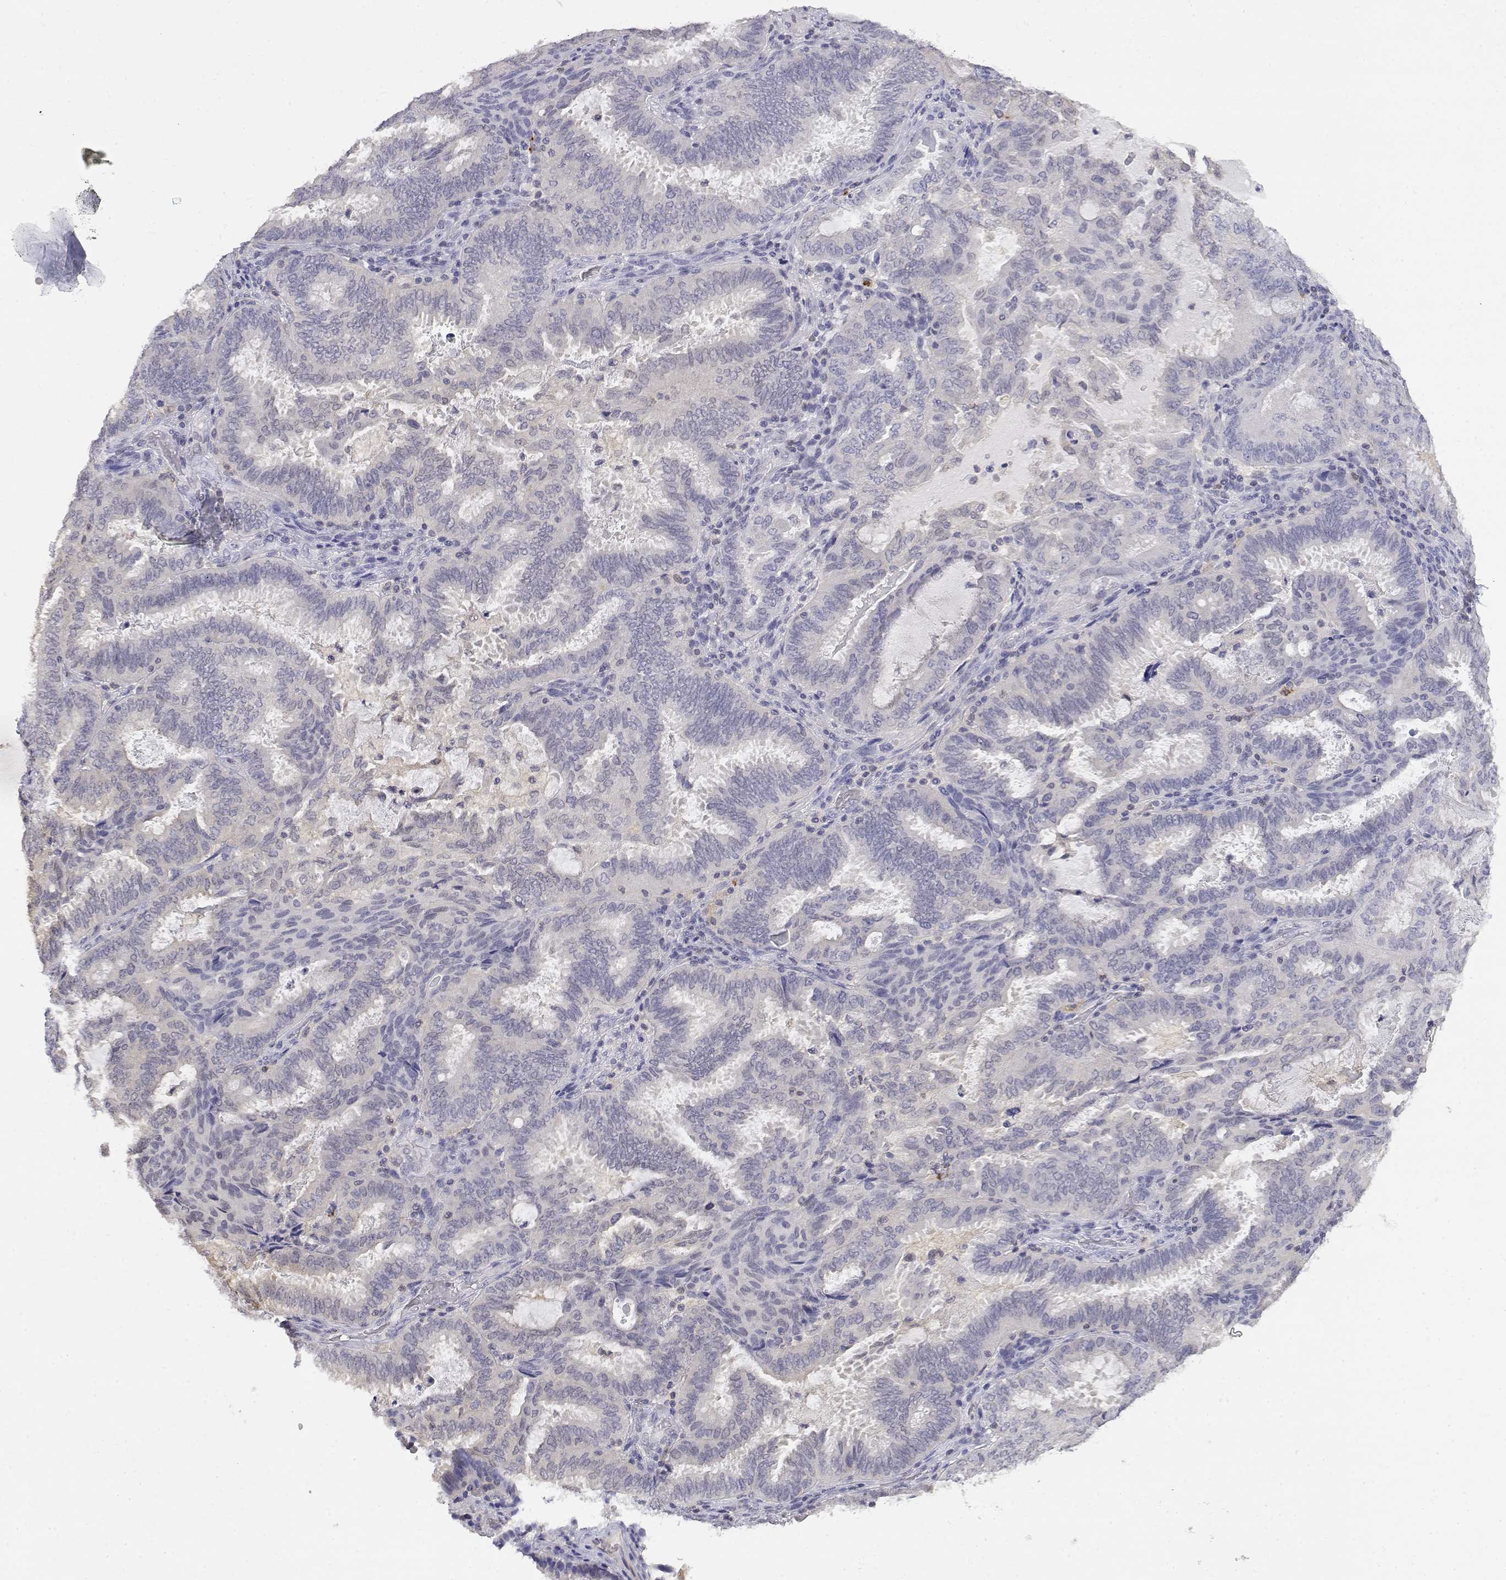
{"staining": {"intensity": "negative", "quantity": "none", "location": "none"}, "tissue": "ovarian cancer", "cell_type": "Tumor cells", "image_type": "cancer", "snomed": [{"axis": "morphology", "description": "Carcinoma, endometroid"}, {"axis": "topography", "description": "Ovary"}], "caption": "High power microscopy micrograph of an immunohistochemistry histopathology image of endometroid carcinoma (ovarian), revealing no significant staining in tumor cells.", "gene": "ADA", "patient": {"sex": "female", "age": 41}}